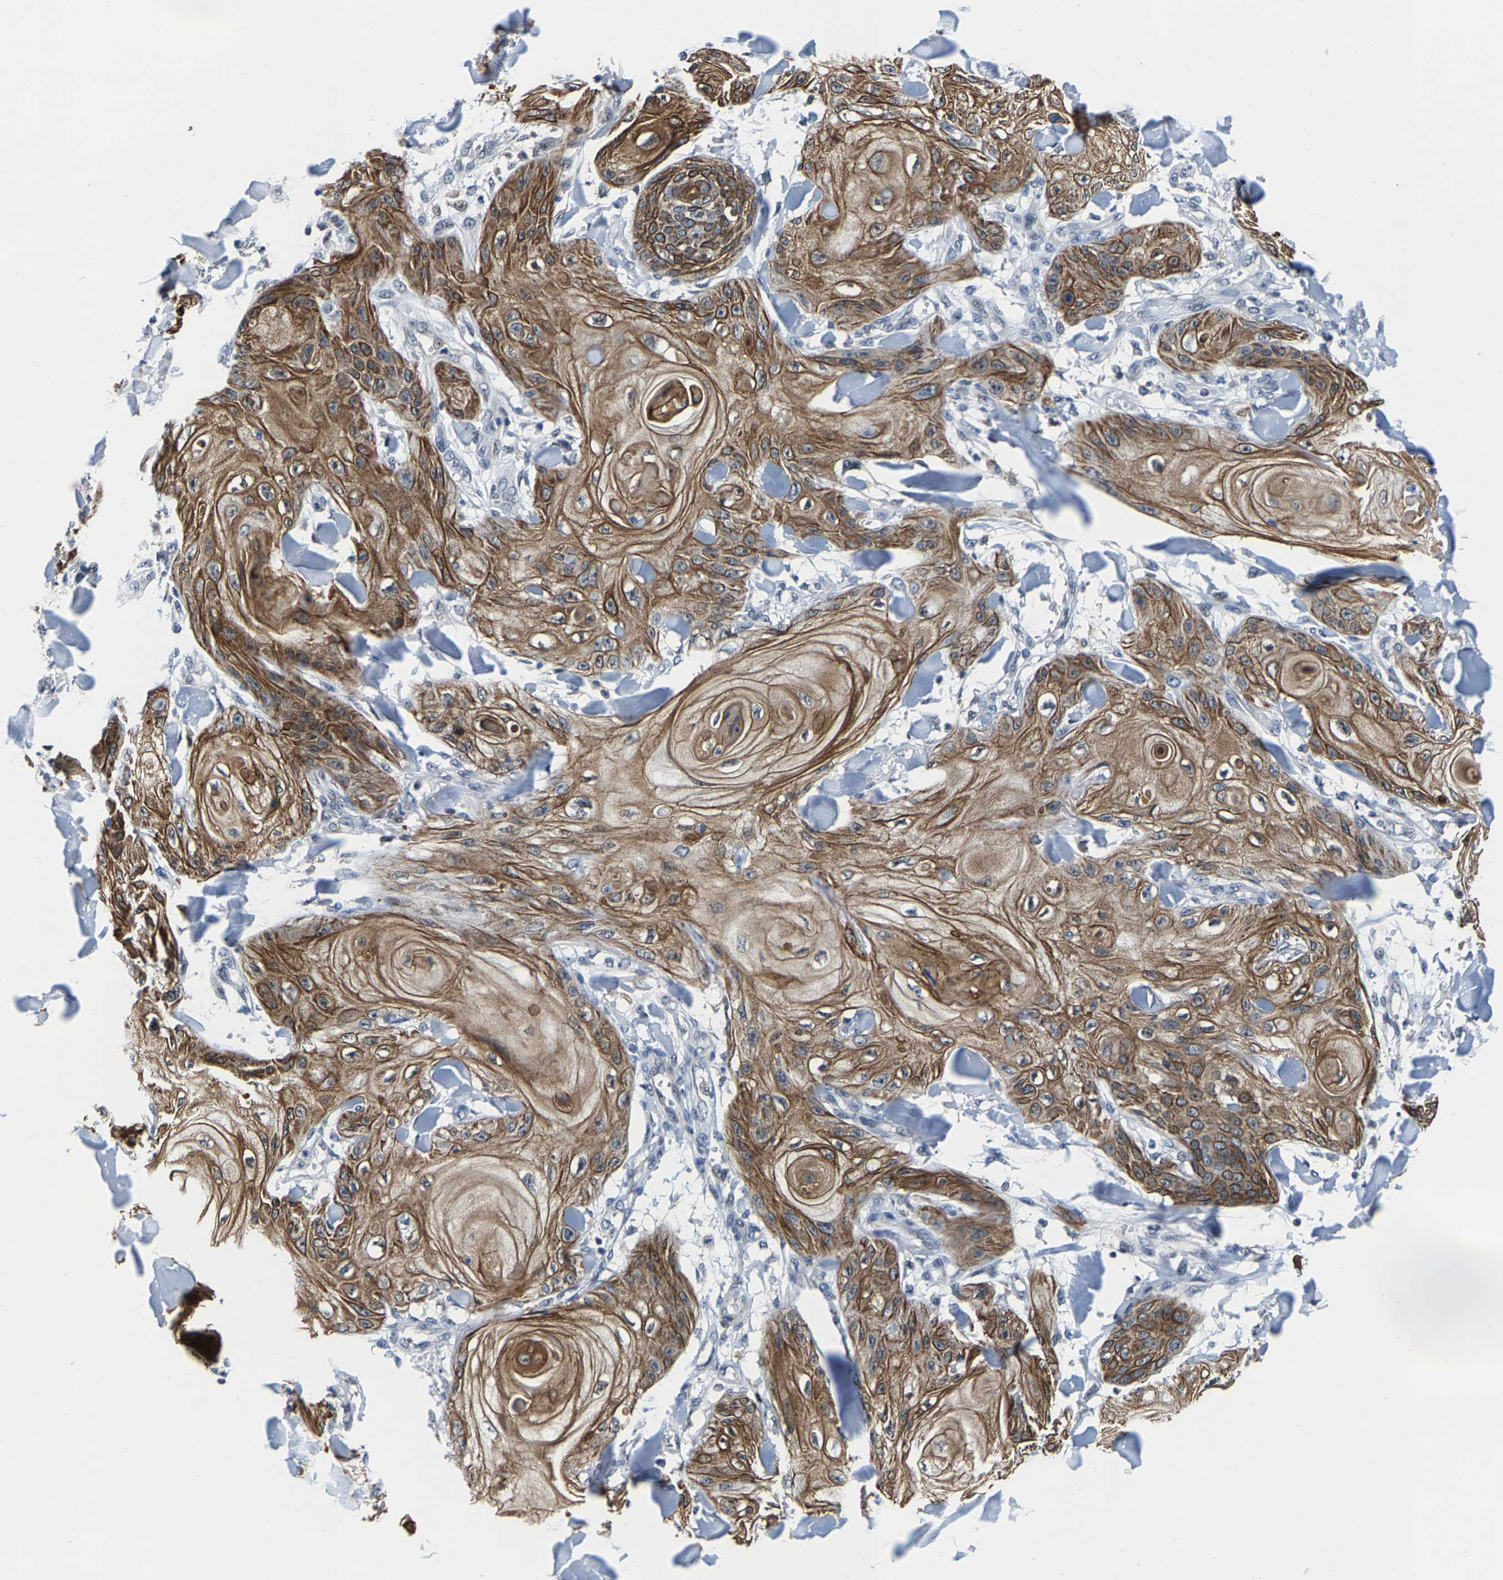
{"staining": {"intensity": "moderate", "quantity": ">75%", "location": "cytoplasmic/membranous"}, "tissue": "skin cancer", "cell_type": "Tumor cells", "image_type": "cancer", "snomed": [{"axis": "morphology", "description": "Squamous cell carcinoma, NOS"}, {"axis": "topography", "description": "Skin"}], "caption": "Protein expression analysis of skin squamous cell carcinoma reveals moderate cytoplasmic/membranous positivity in about >75% of tumor cells.", "gene": "GTPBP10", "patient": {"sex": "male", "age": 74}}